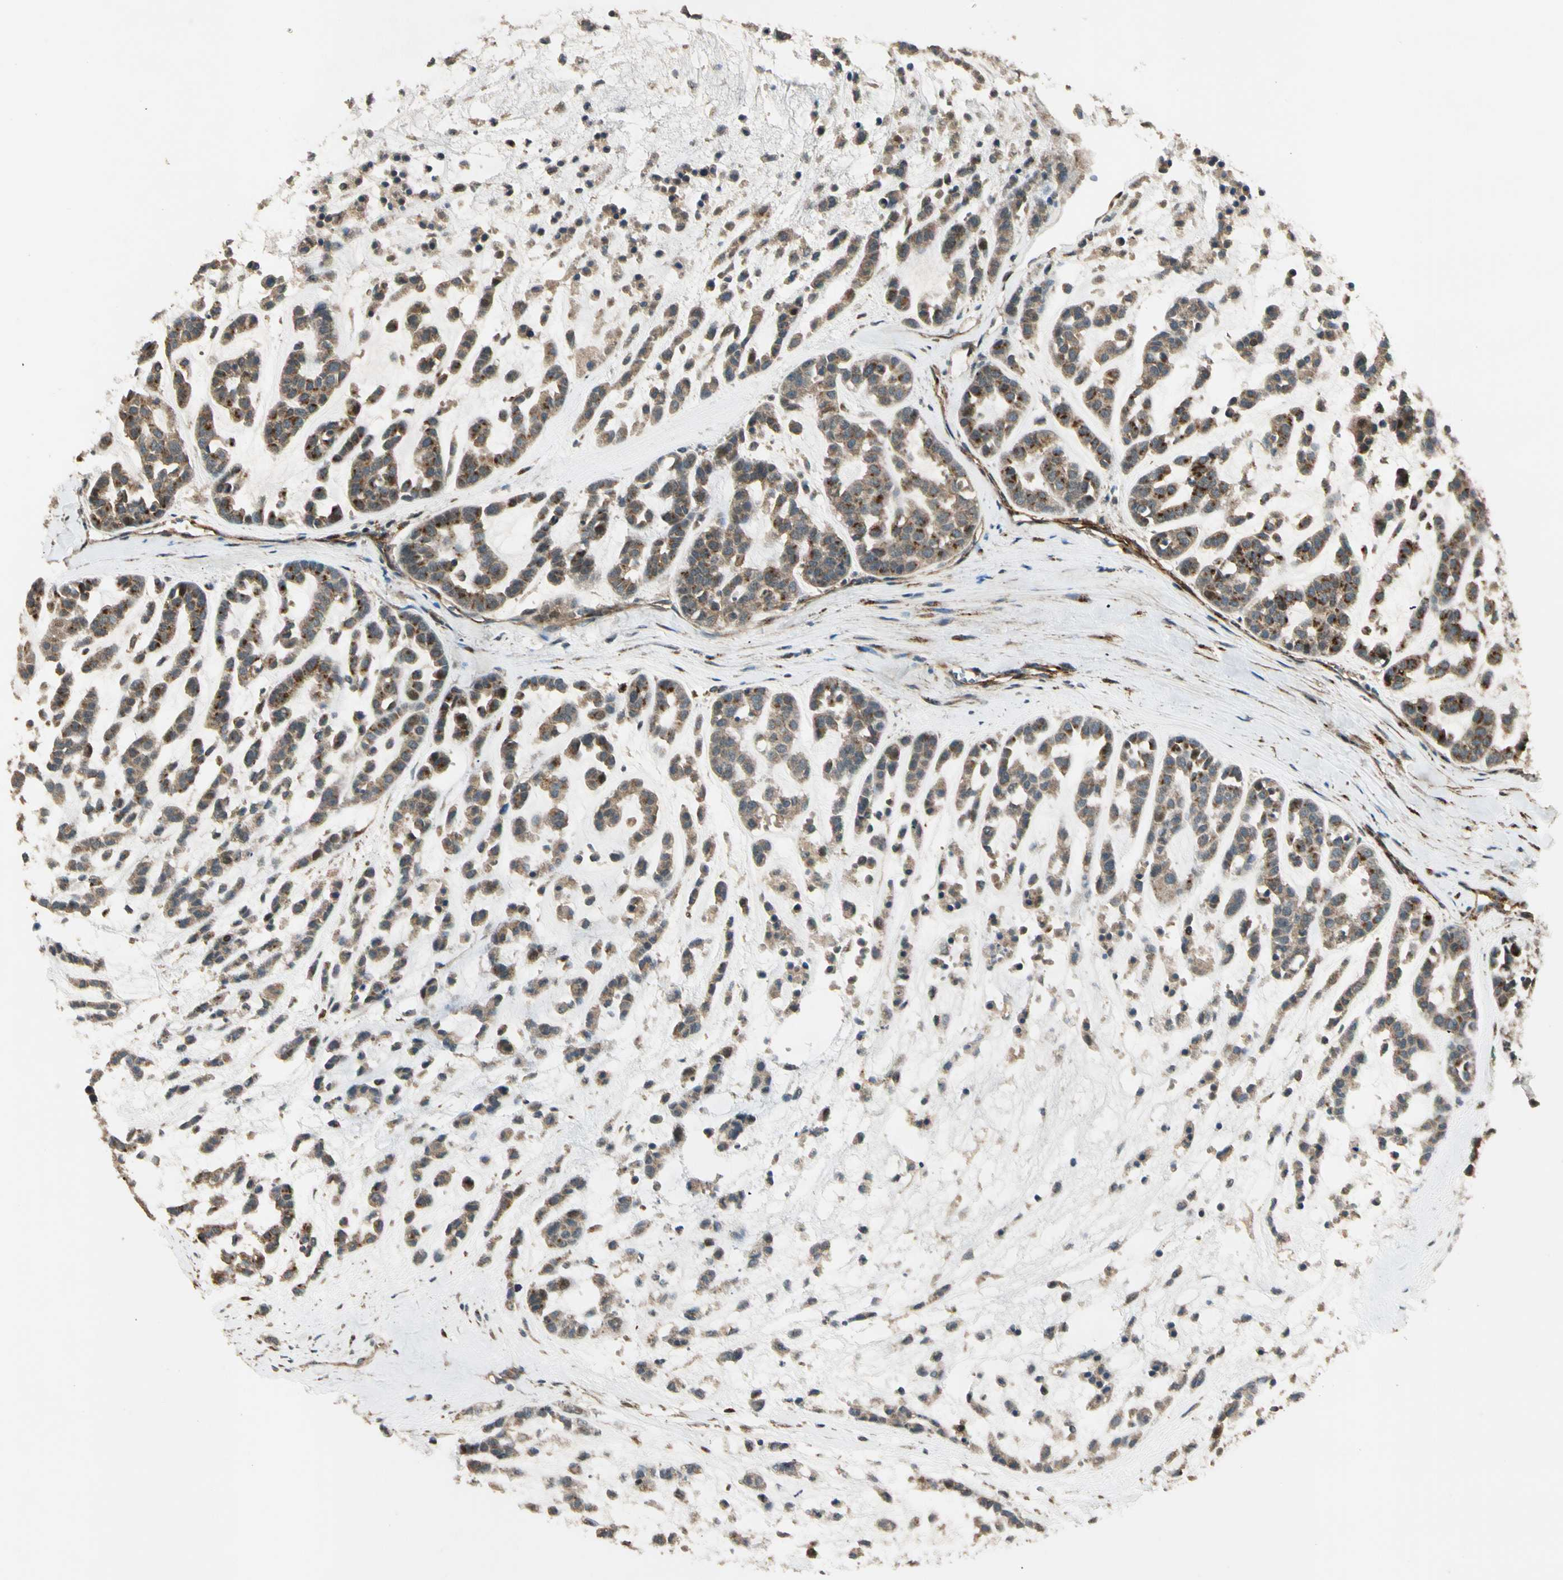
{"staining": {"intensity": "moderate", "quantity": ">75%", "location": "cytoplasmic/membranous"}, "tissue": "head and neck cancer", "cell_type": "Tumor cells", "image_type": "cancer", "snomed": [{"axis": "morphology", "description": "Adenocarcinoma, NOS"}, {"axis": "morphology", "description": "Adenoma, NOS"}, {"axis": "topography", "description": "Head-Neck"}], "caption": "An image showing moderate cytoplasmic/membranous staining in approximately >75% of tumor cells in head and neck cancer (adenoma), as visualized by brown immunohistochemical staining.", "gene": "GCK", "patient": {"sex": "female", "age": 55}}